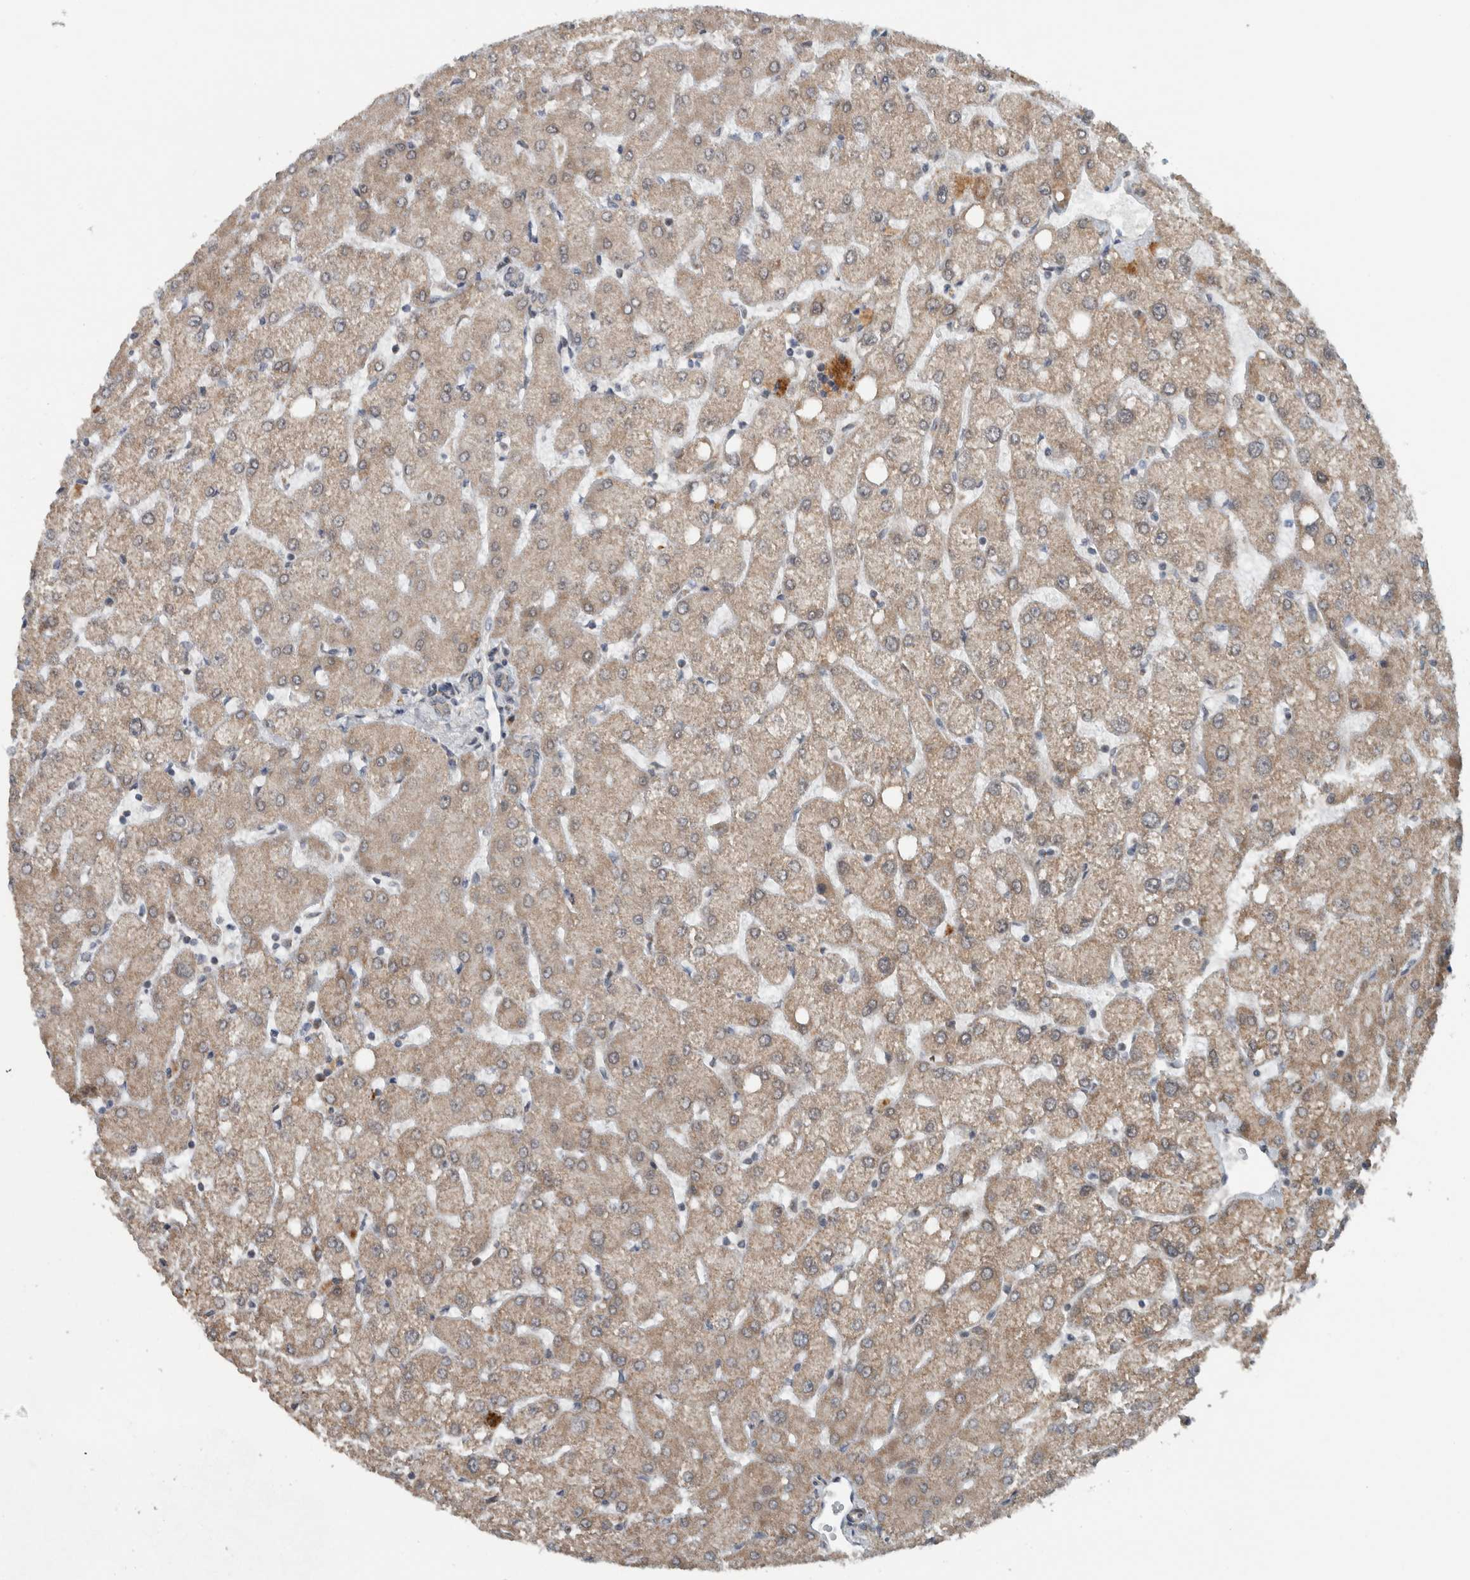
{"staining": {"intensity": "negative", "quantity": "none", "location": "none"}, "tissue": "liver", "cell_type": "Cholangiocytes", "image_type": "normal", "snomed": [{"axis": "morphology", "description": "Normal tissue, NOS"}, {"axis": "topography", "description": "Liver"}], "caption": "Immunohistochemistry (IHC) photomicrograph of unremarkable liver: human liver stained with DAB shows no significant protein staining in cholangiocytes. (DAB (3,3'-diaminobenzidine) immunohistochemistry, high magnification).", "gene": "GBA2", "patient": {"sex": "female", "age": 54}}